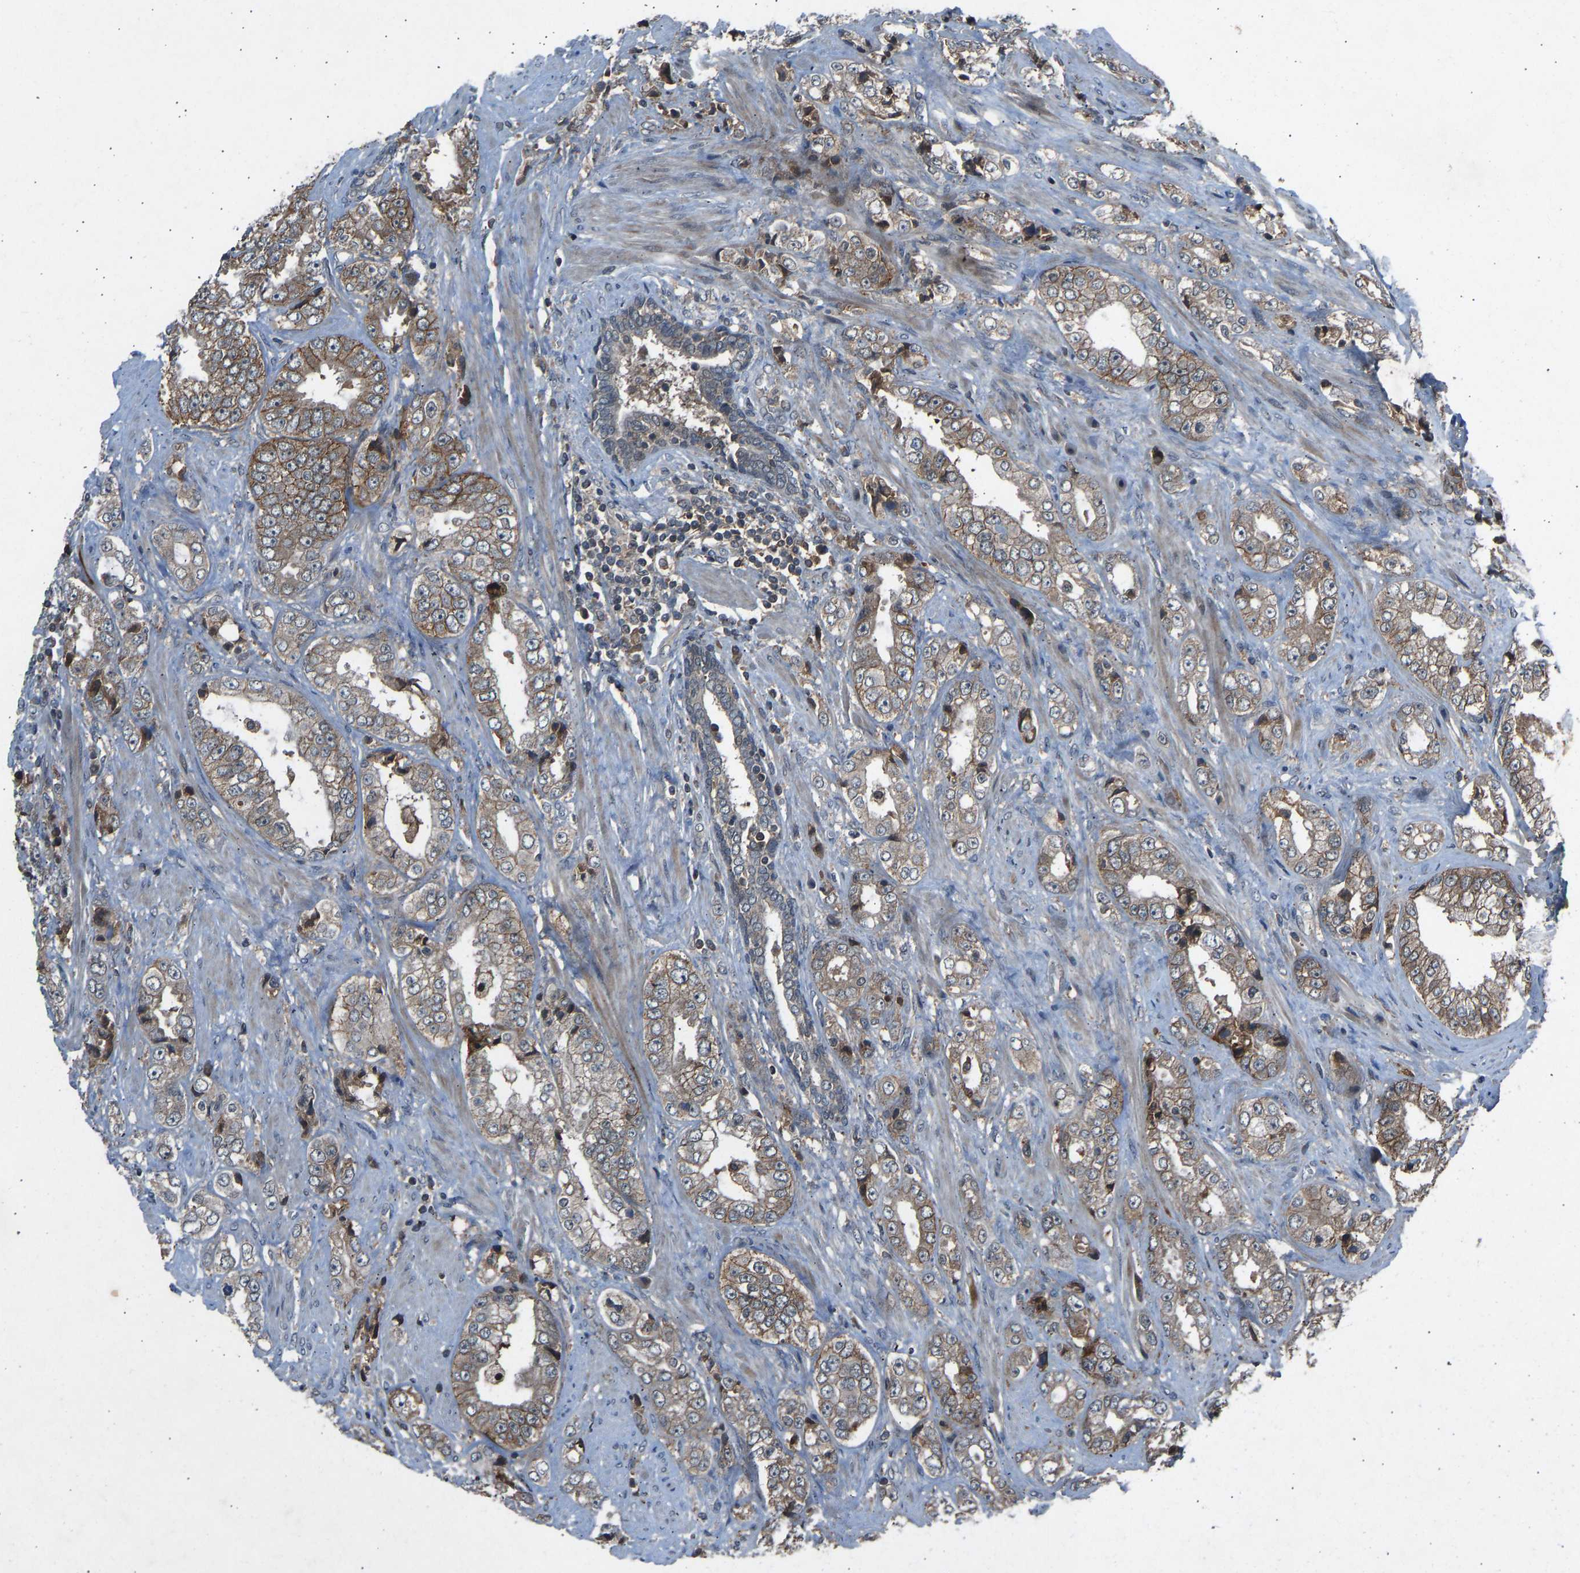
{"staining": {"intensity": "weak", "quantity": ">75%", "location": "cytoplasmic/membranous"}, "tissue": "prostate cancer", "cell_type": "Tumor cells", "image_type": "cancer", "snomed": [{"axis": "morphology", "description": "Adenocarcinoma, High grade"}, {"axis": "topography", "description": "Prostate"}], "caption": "Adenocarcinoma (high-grade) (prostate) stained with a brown dye displays weak cytoplasmic/membranous positive expression in about >75% of tumor cells.", "gene": "SLC43A1", "patient": {"sex": "male", "age": 61}}